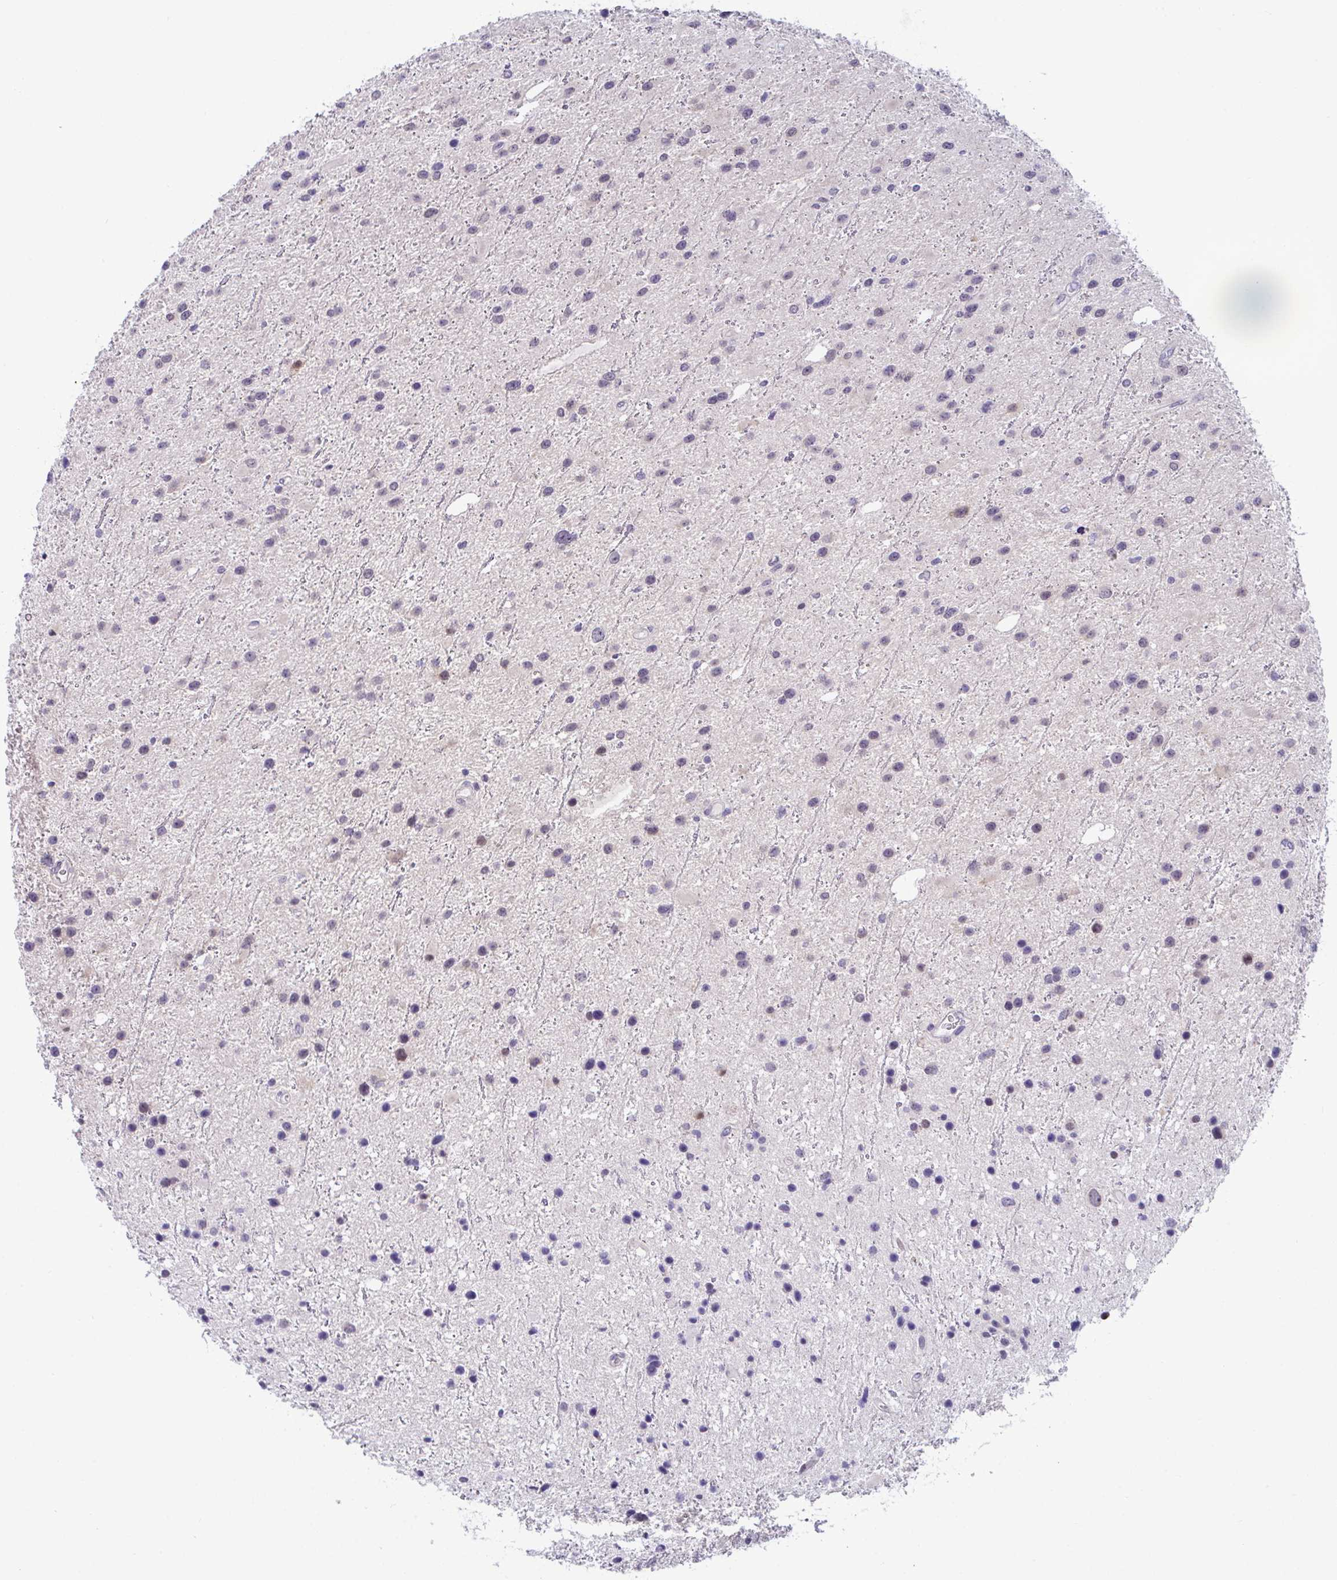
{"staining": {"intensity": "weak", "quantity": "<25%", "location": "nuclear"}, "tissue": "glioma", "cell_type": "Tumor cells", "image_type": "cancer", "snomed": [{"axis": "morphology", "description": "Glioma, malignant, Low grade"}, {"axis": "topography", "description": "Brain"}], "caption": "A micrograph of low-grade glioma (malignant) stained for a protein shows no brown staining in tumor cells. (DAB (3,3'-diaminobenzidine) immunohistochemistry visualized using brightfield microscopy, high magnification).", "gene": "USP35", "patient": {"sex": "female", "age": 32}}